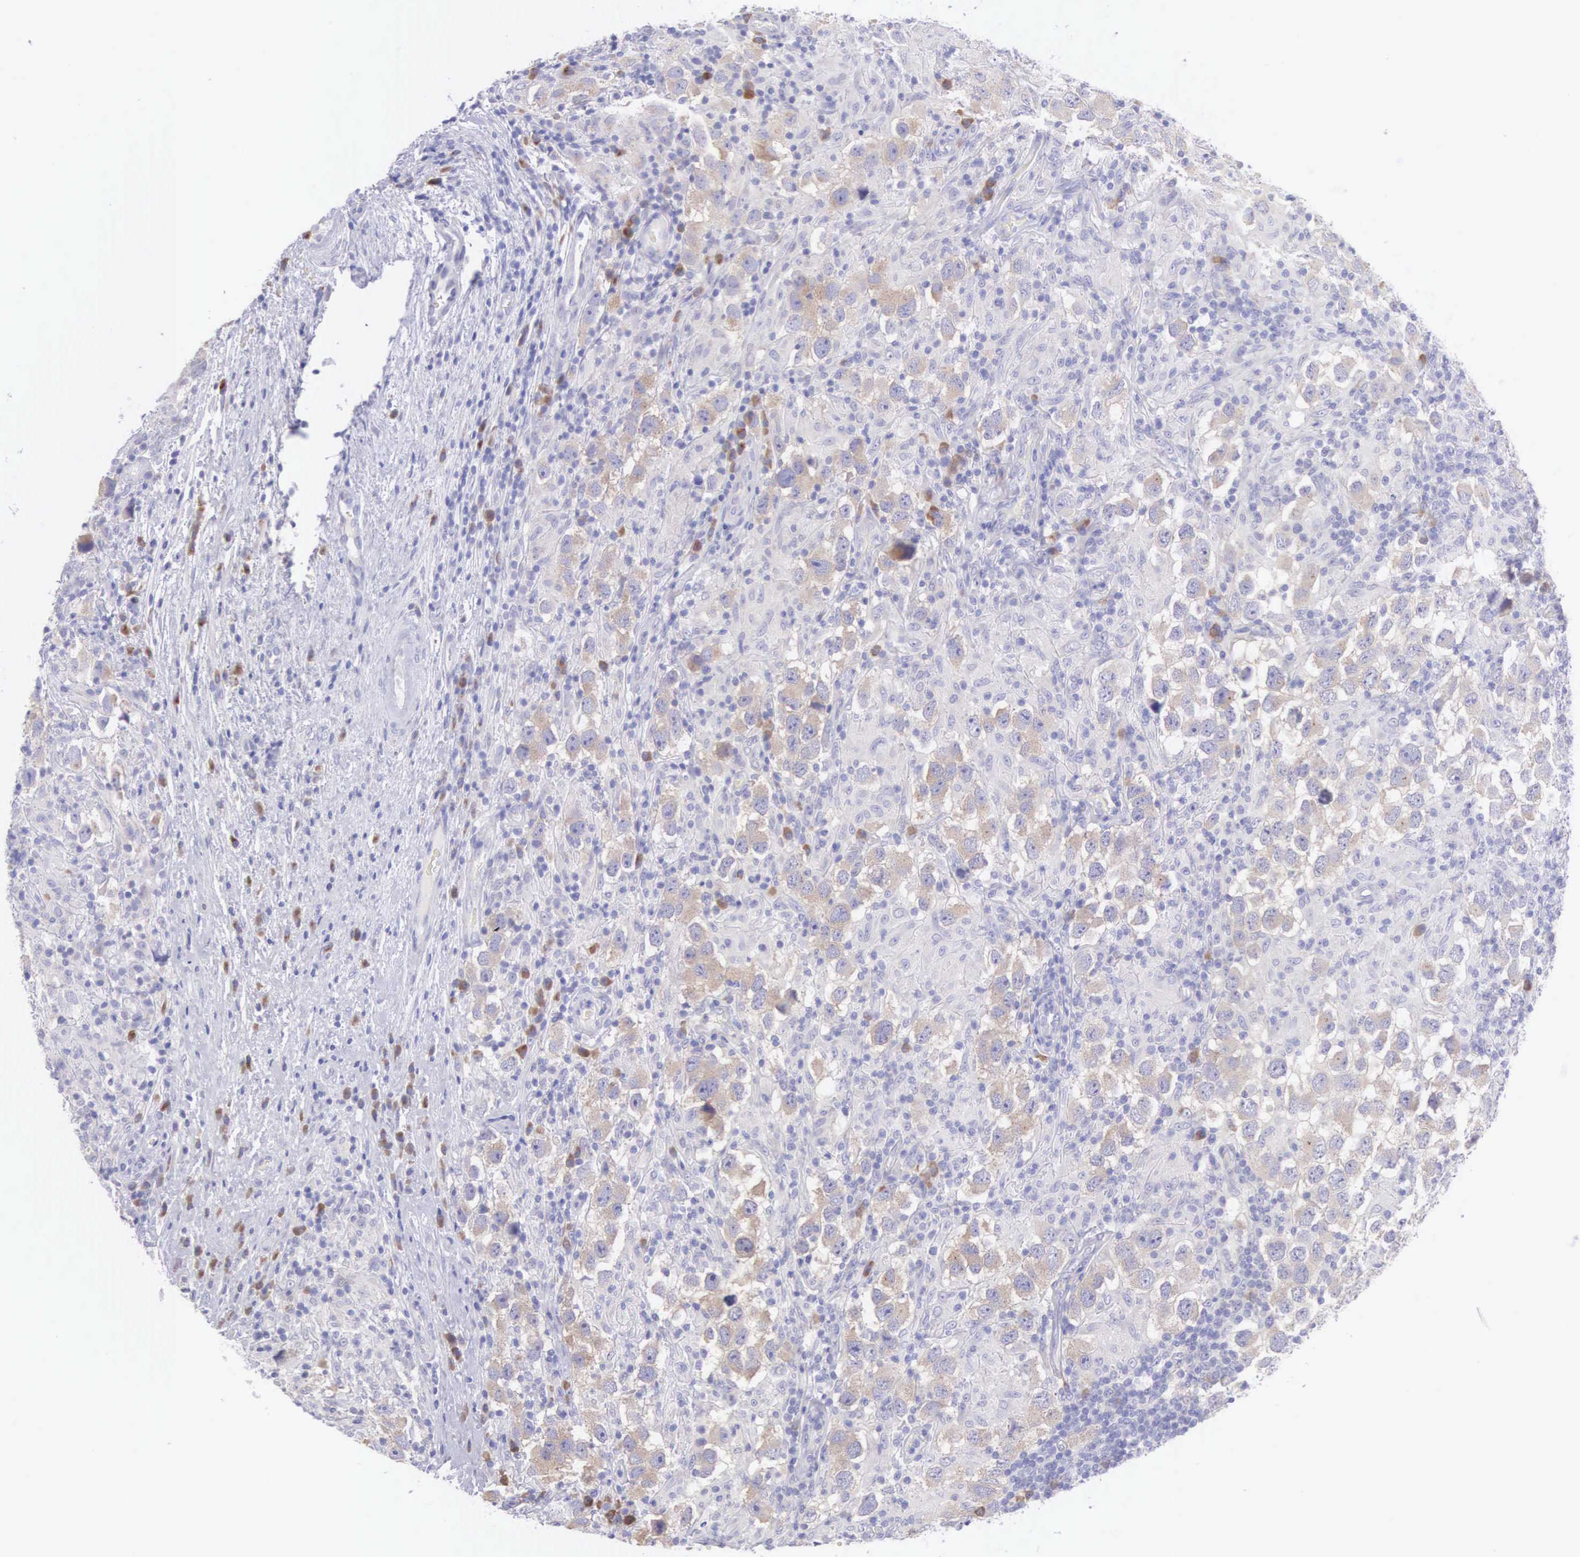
{"staining": {"intensity": "weak", "quantity": "25%-75%", "location": "cytoplasmic/membranous"}, "tissue": "testis cancer", "cell_type": "Tumor cells", "image_type": "cancer", "snomed": [{"axis": "morphology", "description": "Carcinoma, Embryonal, NOS"}, {"axis": "topography", "description": "Testis"}], "caption": "Immunohistochemistry (IHC) of human testis cancer (embryonal carcinoma) exhibits low levels of weak cytoplasmic/membranous staining in about 25%-75% of tumor cells.", "gene": "ARFGAP3", "patient": {"sex": "male", "age": 21}}